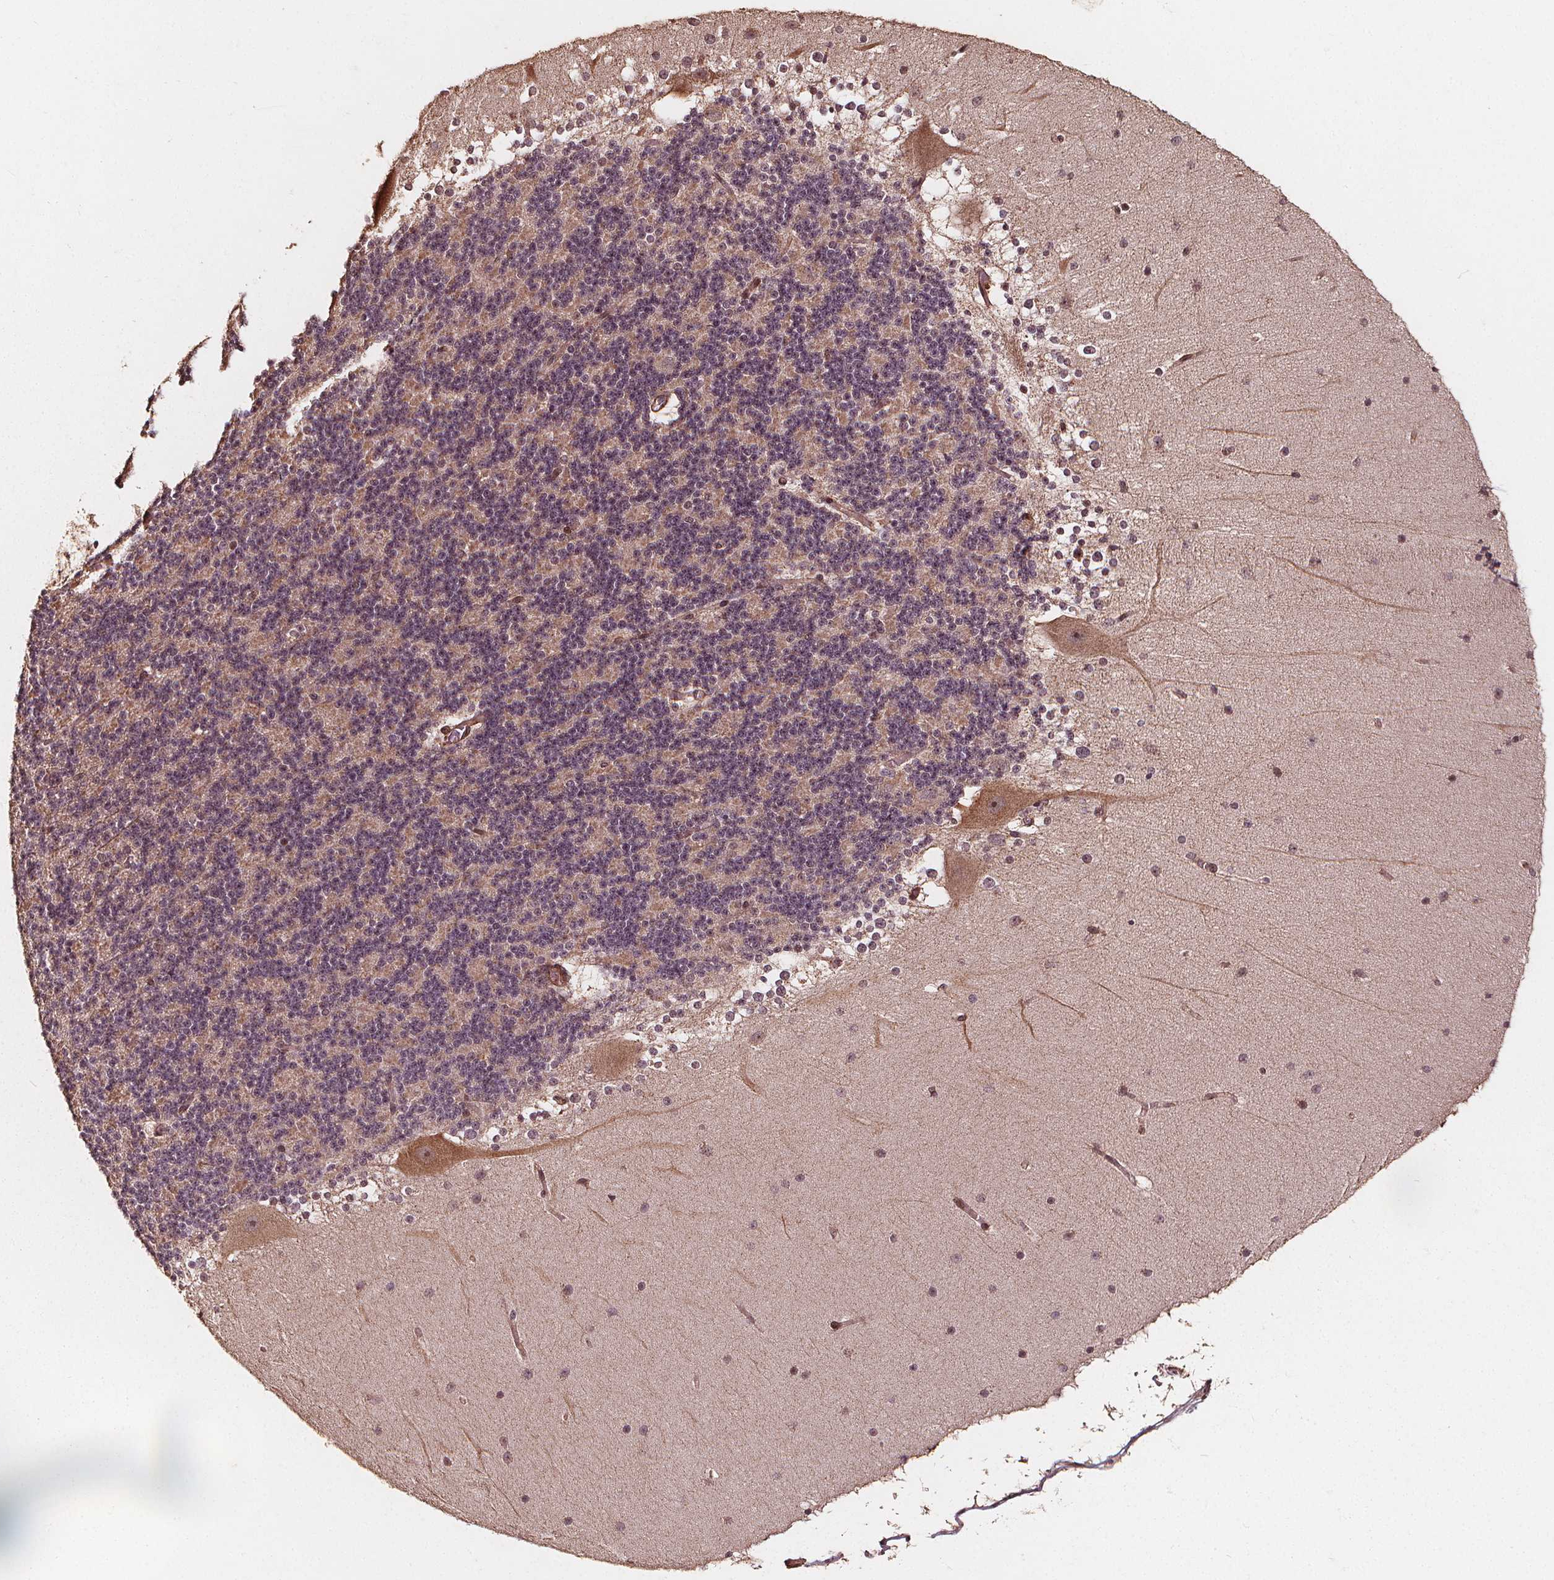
{"staining": {"intensity": "negative", "quantity": "none", "location": "none"}, "tissue": "cerebellum", "cell_type": "Cells in granular layer", "image_type": "normal", "snomed": [{"axis": "morphology", "description": "Normal tissue, NOS"}, {"axis": "topography", "description": "Cerebellum"}], "caption": "Cells in granular layer are negative for protein expression in benign human cerebellum.", "gene": "EXOSC9", "patient": {"sex": "female", "age": 19}}